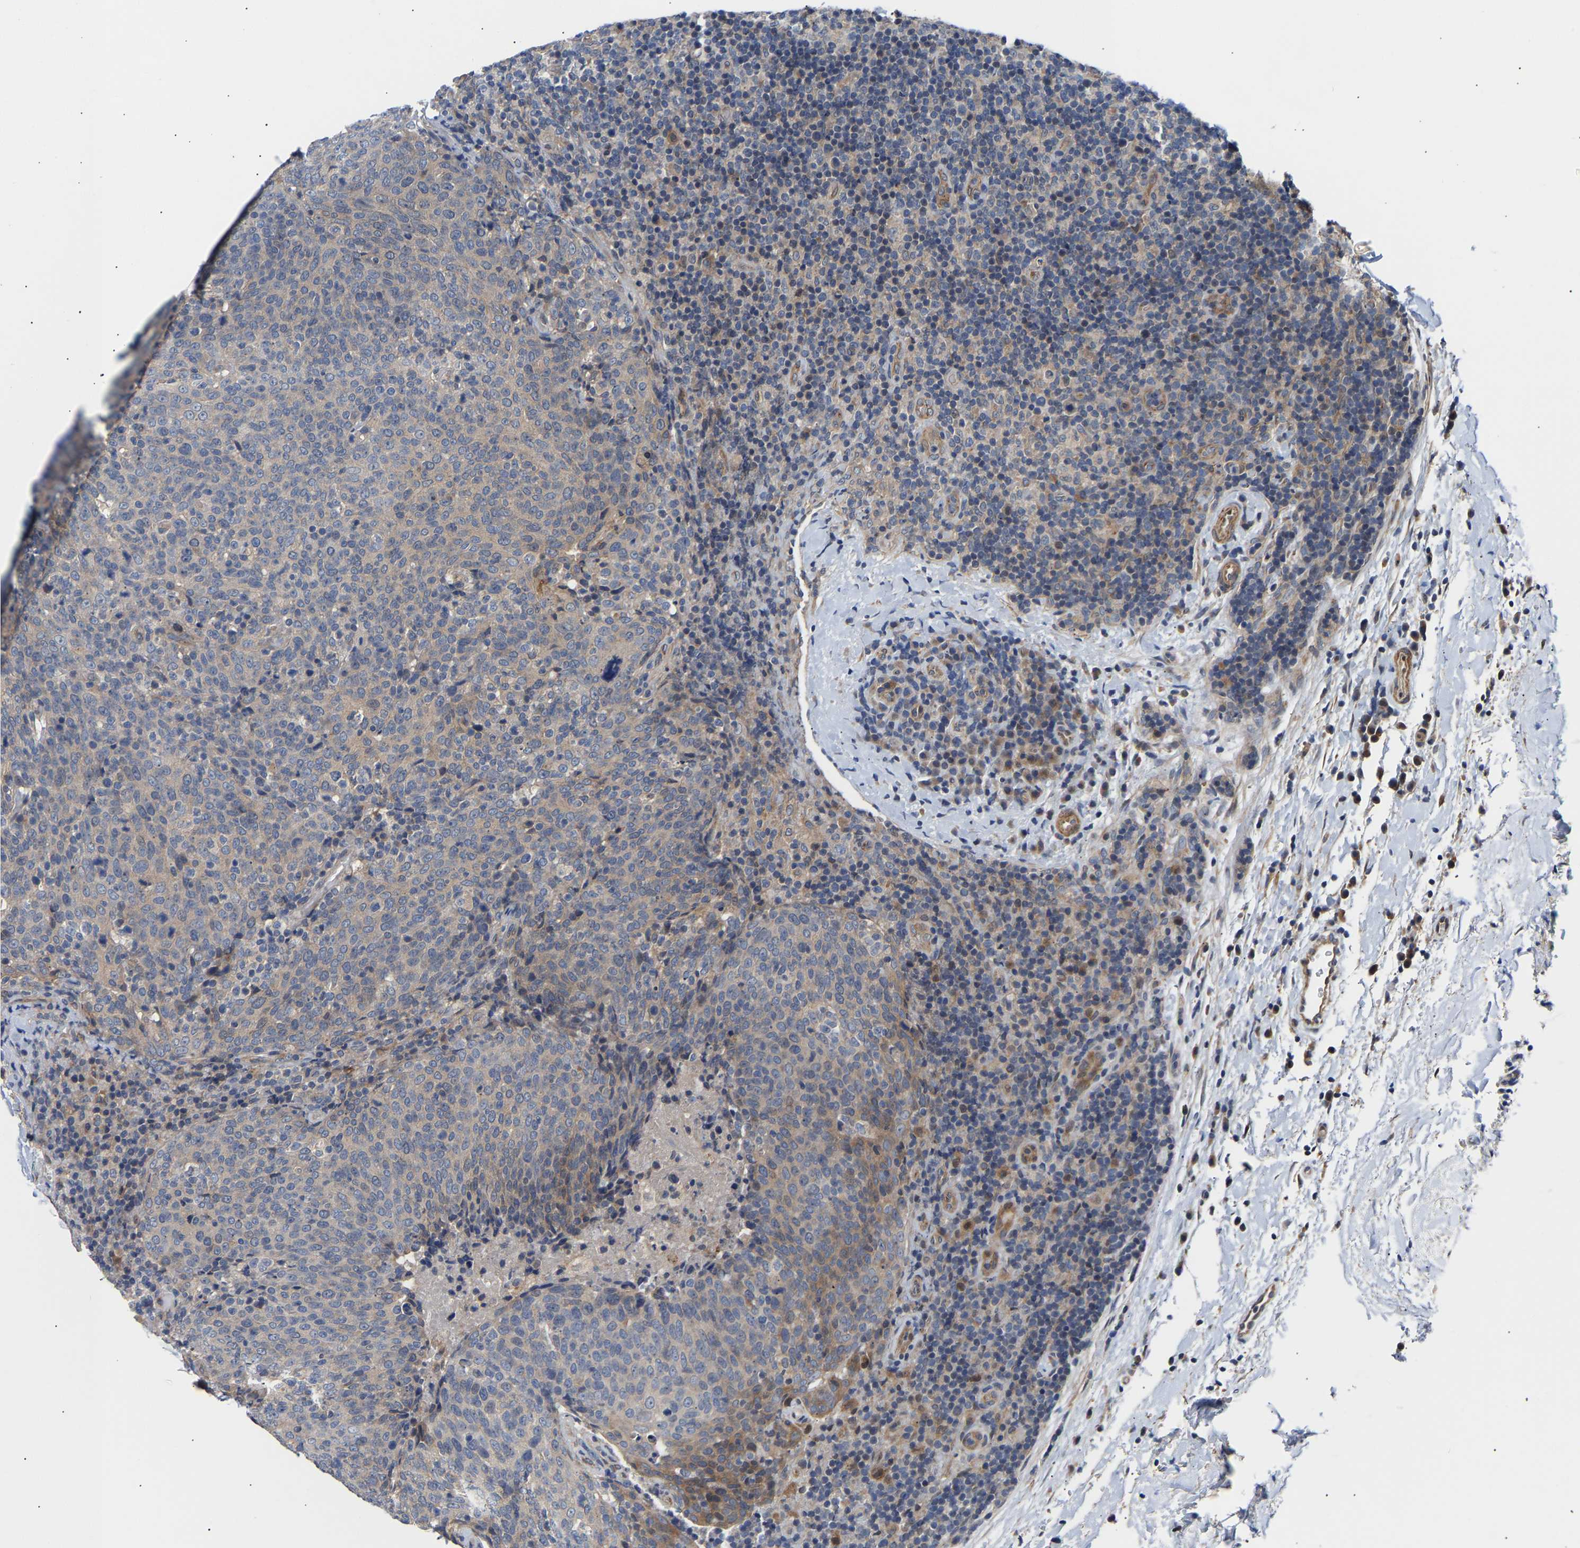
{"staining": {"intensity": "negative", "quantity": "none", "location": "none"}, "tissue": "head and neck cancer", "cell_type": "Tumor cells", "image_type": "cancer", "snomed": [{"axis": "morphology", "description": "Squamous cell carcinoma, NOS"}, {"axis": "morphology", "description": "Squamous cell carcinoma, metastatic, NOS"}, {"axis": "topography", "description": "Lymph node"}, {"axis": "topography", "description": "Head-Neck"}], "caption": "Photomicrograph shows no significant protein positivity in tumor cells of squamous cell carcinoma (head and neck).", "gene": "KASH5", "patient": {"sex": "male", "age": 62}}